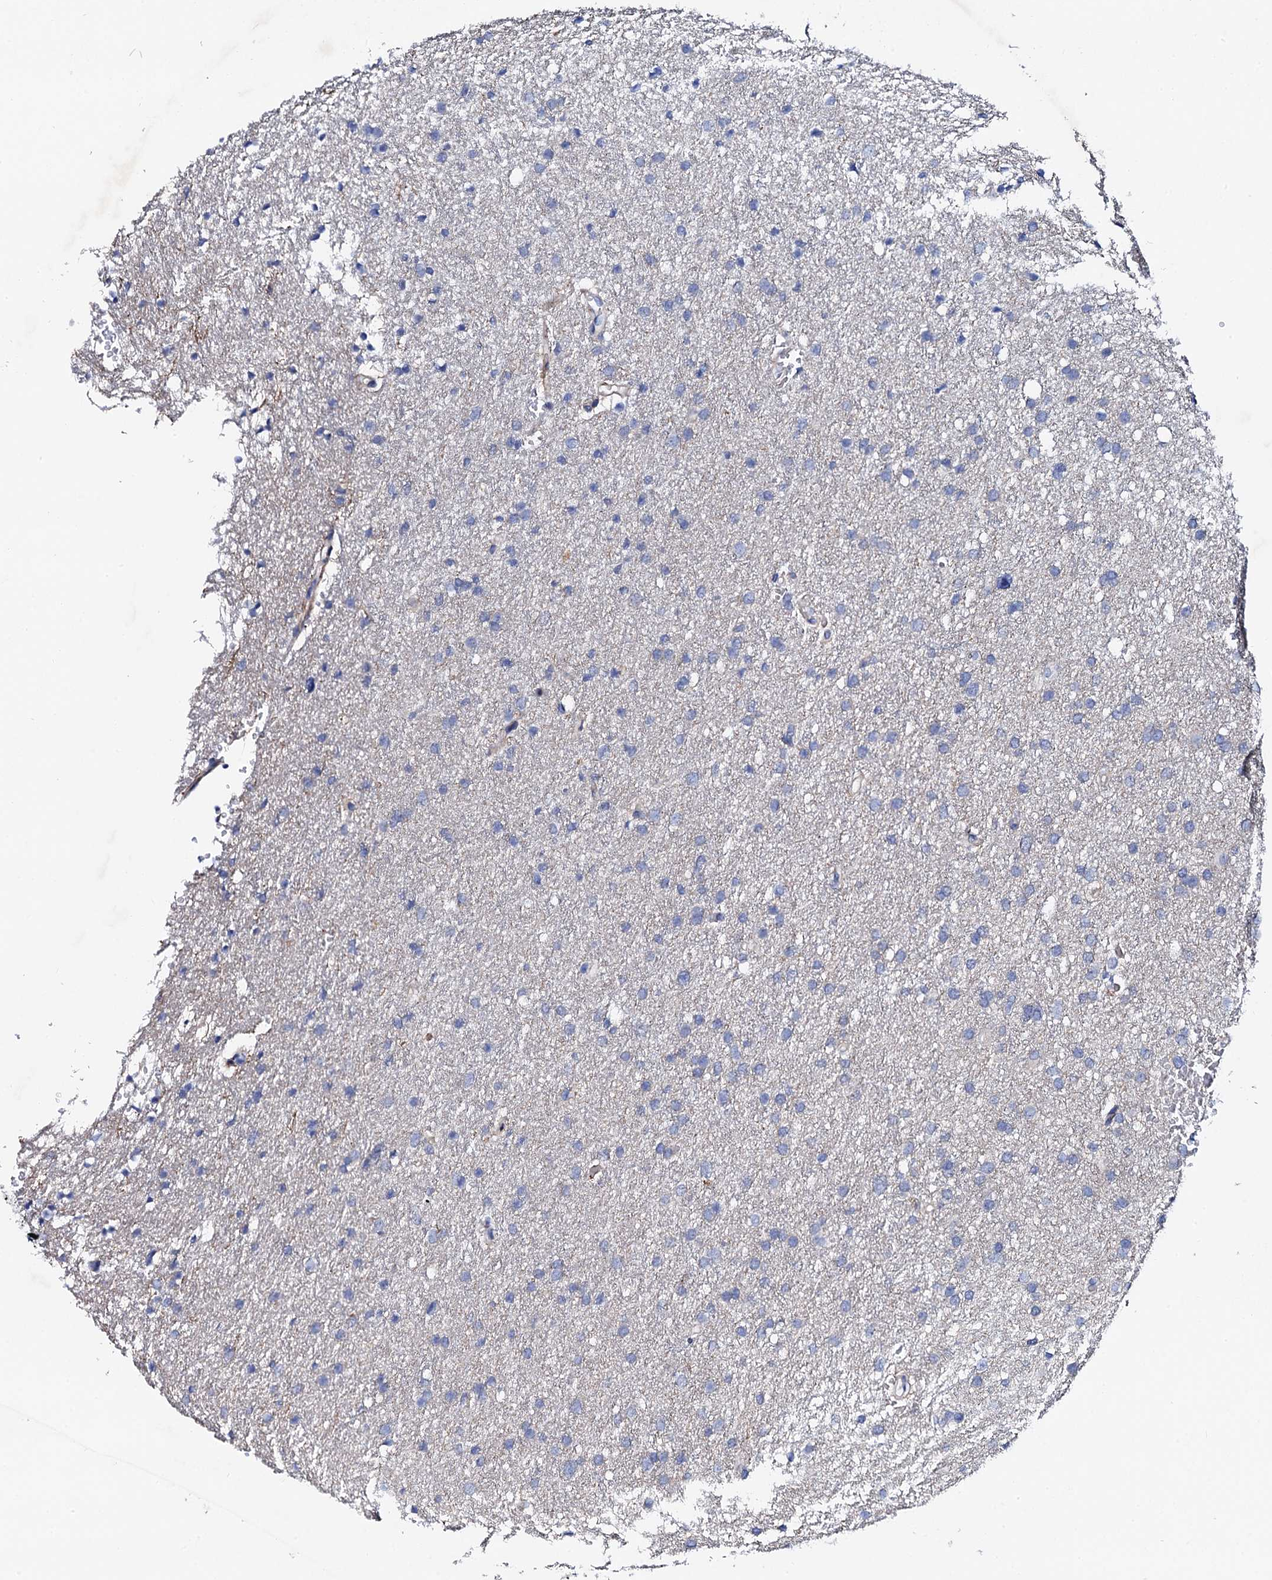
{"staining": {"intensity": "negative", "quantity": "none", "location": "none"}, "tissue": "glioma", "cell_type": "Tumor cells", "image_type": "cancer", "snomed": [{"axis": "morphology", "description": "Glioma, malignant, High grade"}, {"axis": "topography", "description": "Cerebral cortex"}], "caption": "A histopathology image of human glioma is negative for staining in tumor cells. (DAB immunohistochemistry visualized using brightfield microscopy, high magnification).", "gene": "TRDN", "patient": {"sex": "female", "age": 36}}